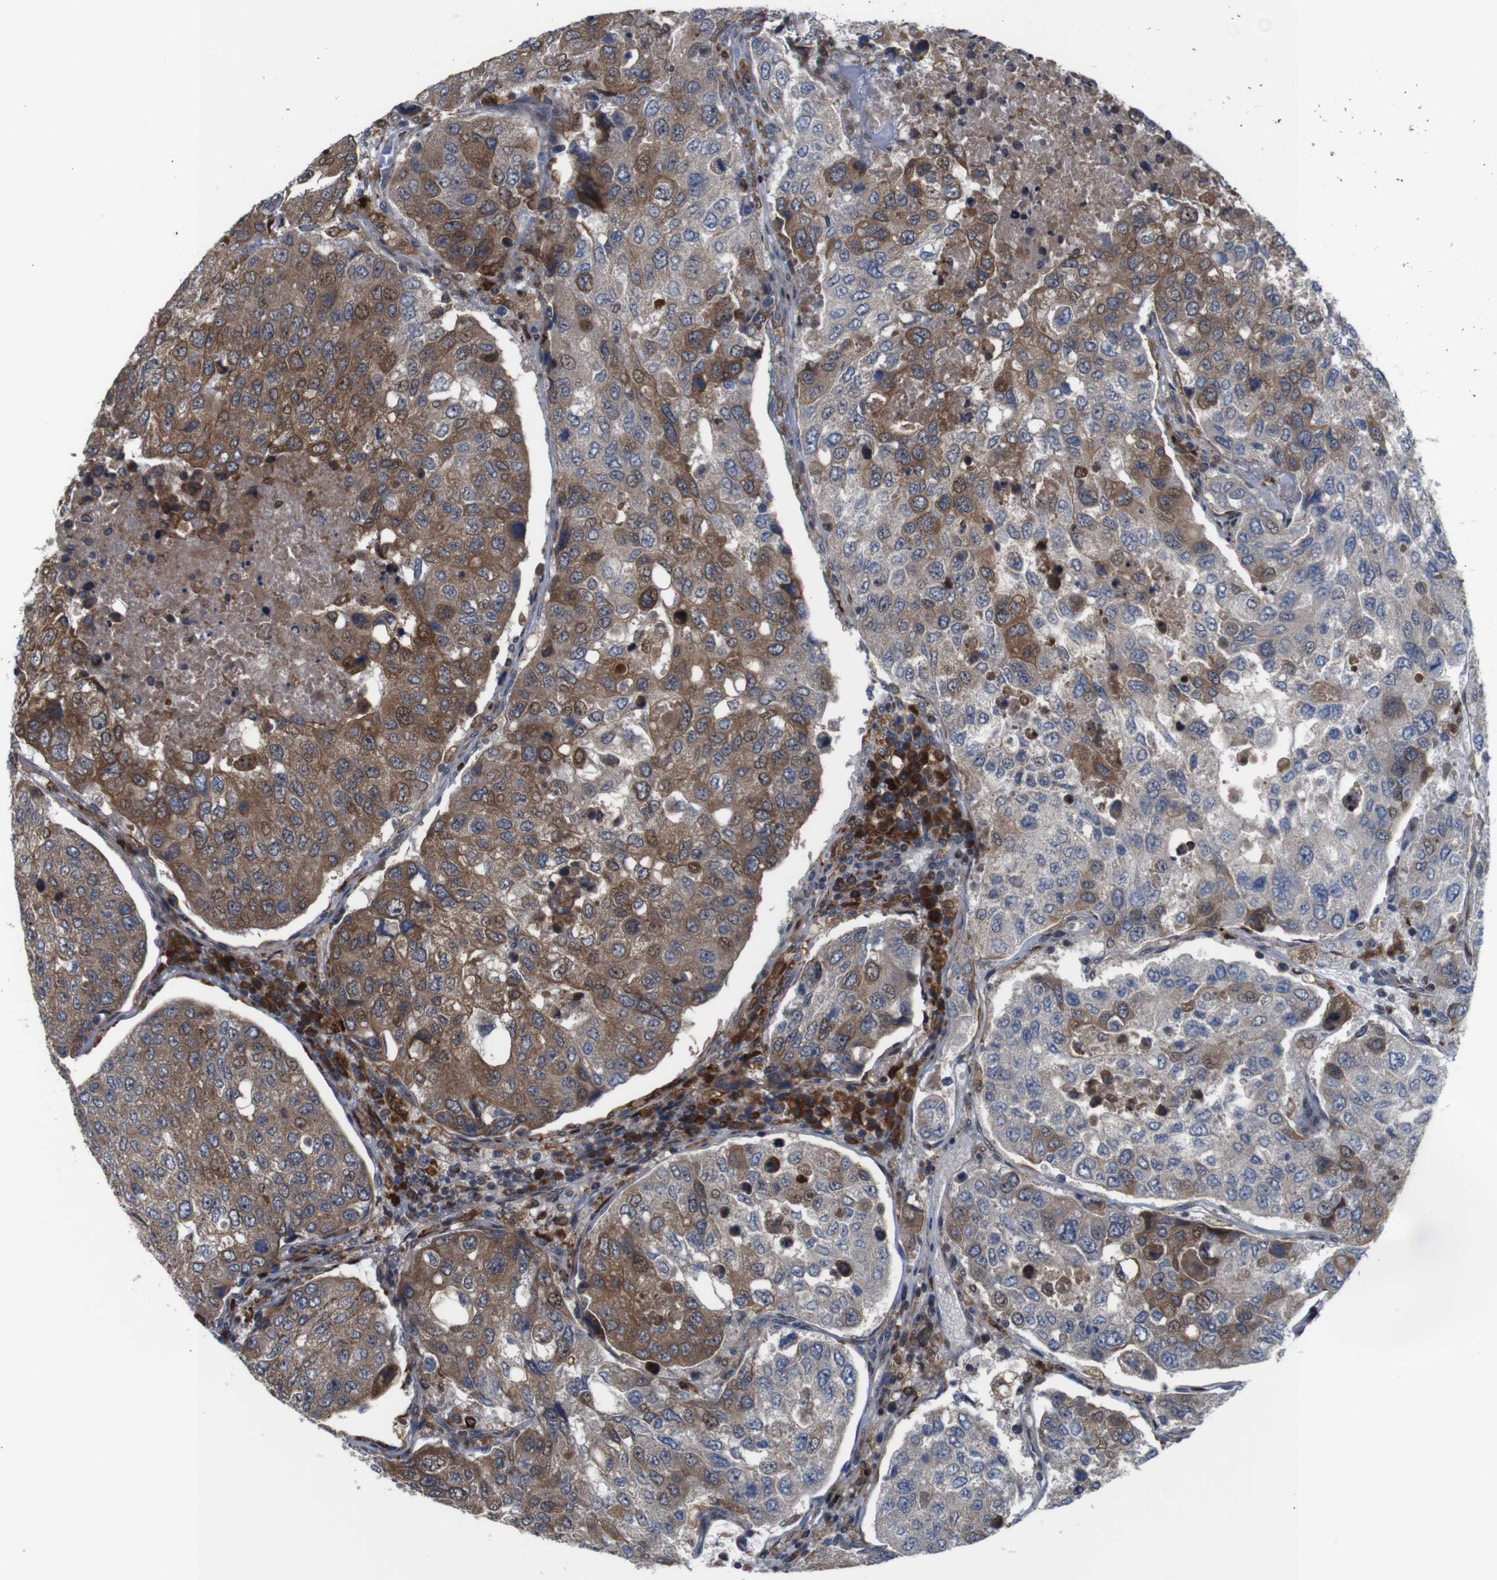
{"staining": {"intensity": "moderate", "quantity": ">75%", "location": "cytoplasmic/membranous"}, "tissue": "urothelial cancer", "cell_type": "Tumor cells", "image_type": "cancer", "snomed": [{"axis": "morphology", "description": "Urothelial carcinoma, High grade"}, {"axis": "topography", "description": "Lymph node"}, {"axis": "topography", "description": "Urinary bladder"}], "caption": "Urothelial cancer tissue exhibits moderate cytoplasmic/membranous staining in about >75% of tumor cells (DAB (3,3'-diaminobenzidine) IHC with brightfield microscopy, high magnification).", "gene": "PTPN1", "patient": {"sex": "male", "age": 51}}